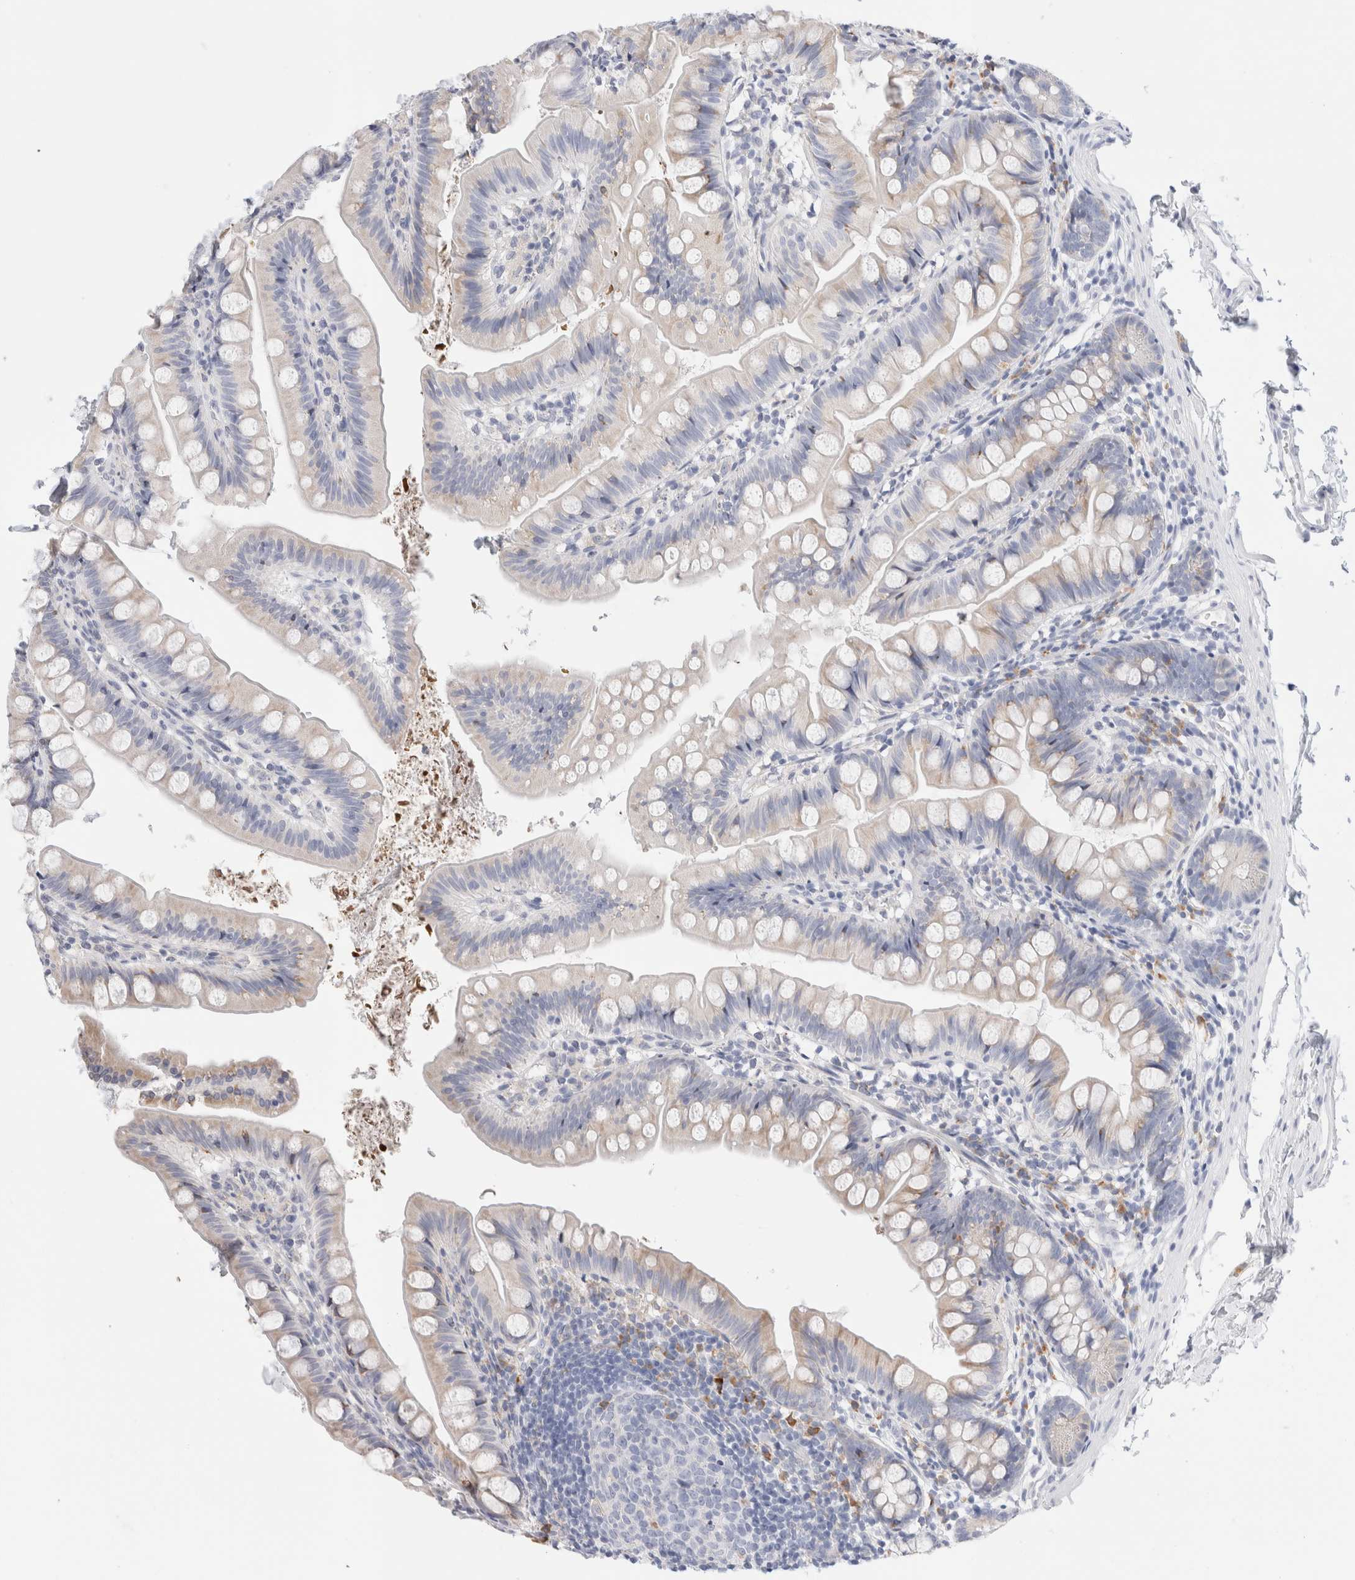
{"staining": {"intensity": "negative", "quantity": "none", "location": "none"}, "tissue": "small intestine", "cell_type": "Glandular cells", "image_type": "normal", "snomed": [{"axis": "morphology", "description": "Normal tissue, NOS"}, {"axis": "topography", "description": "Small intestine"}], "caption": "Glandular cells show no significant expression in normal small intestine. The staining is performed using DAB (3,3'-diaminobenzidine) brown chromogen with nuclei counter-stained in using hematoxylin.", "gene": "CSK", "patient": {"sex": "male", "age": 7}}